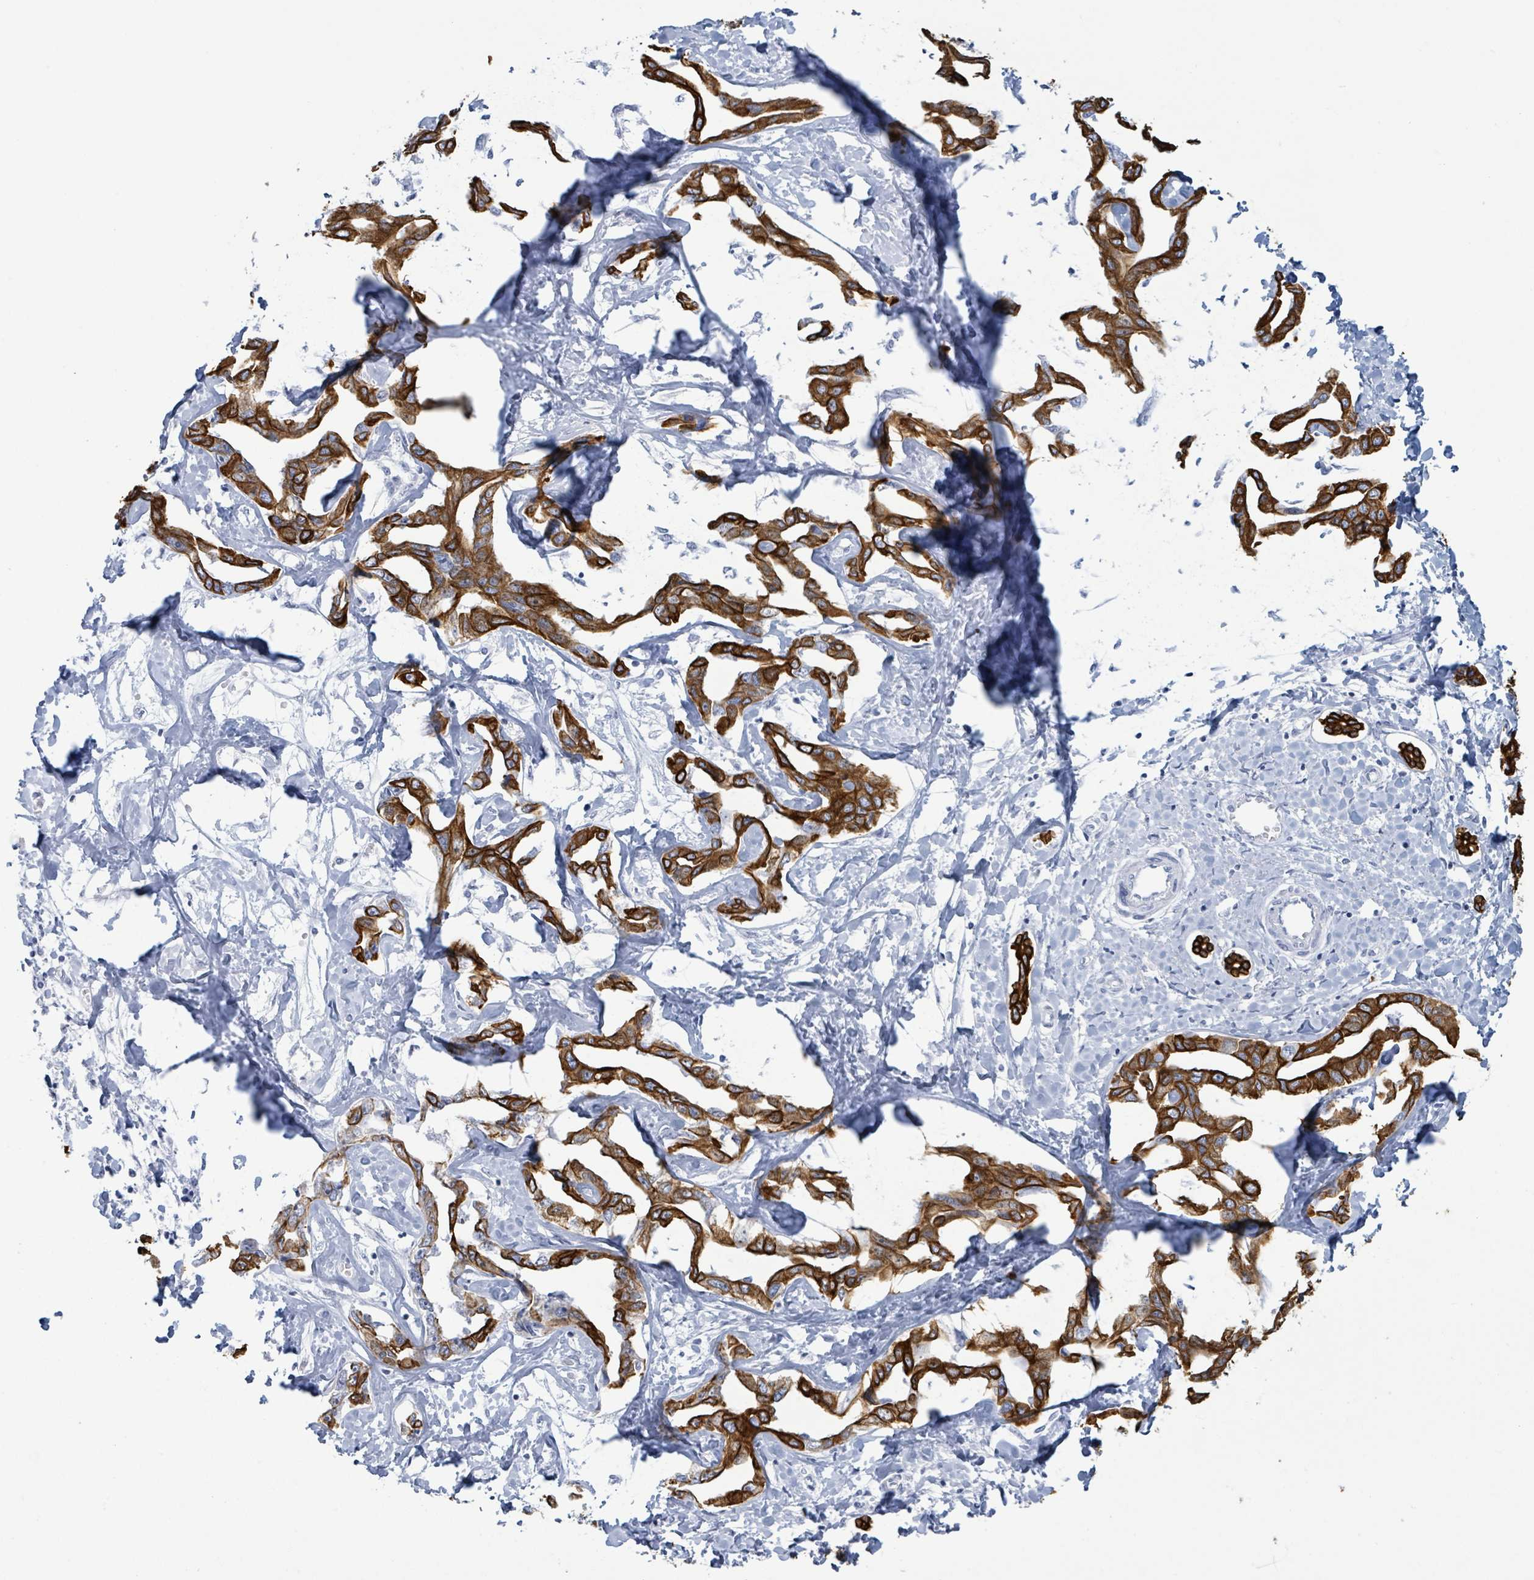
{"staining": {"intensity": "strong", "quantity": ">75%", "location": "cytoplasmic/membranous"}, "tissue": "liver cancer", "cell_type": "Tumor cells", "image_type": "cancer", "snomed": [{"axis": "morphology", "description": "Cholangiocarcinoma"}, {"axis": "topography", "description": "Liver"}], "caption": "High-power microscopy captured an IHC micrograph of liver cancer (cholangiocarcinoma), revealing strong cytoplasmic/membranous expression in about >75% of tumor cells. The staining was performed using DAB (3,3'-diaminobenzidine) to visualize the protein expression in brown, while the nuclei were stained in blue with hematoxylin (Magnification: 20x).", "gene": "KRT8", "patient": {"sex": "male", "age": 59}}